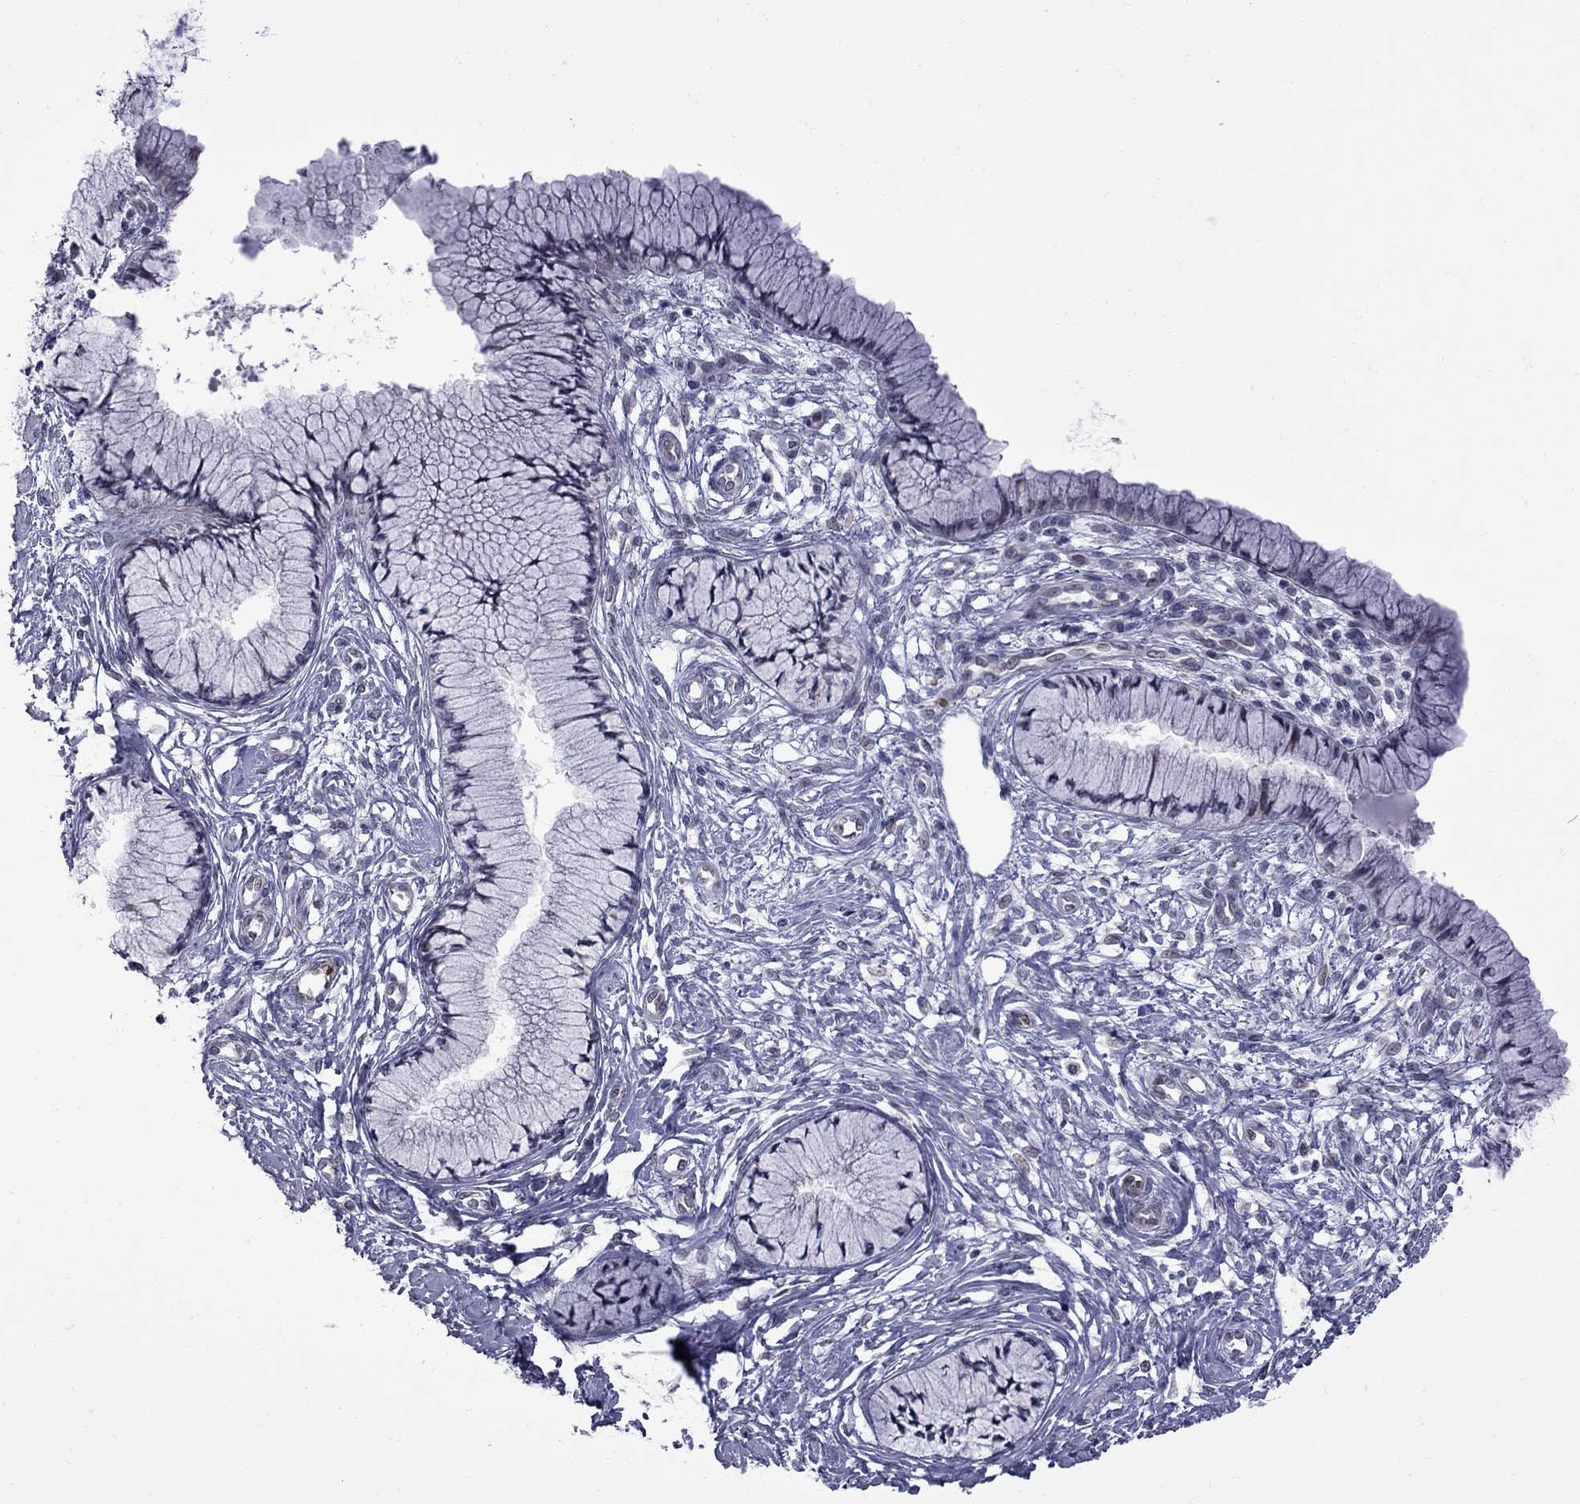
{"staining": {"intensity": "negative", "quantity": "none", "location": "none"}, "tissue": "cervix", "cell_type": "Glandular cells", "image_type": "normal", "snomed": [{"axis": "morphology", "description": "Normal tissue, NOS"}, {"axis": "topography", "description": "Cervix"}], "caption": "Image shows no protein expression in glandular cells of unremarkable cervix. (DAB (3,3'-diaminobenzidine) IHC, high magnification).", "gene": "CLTCL1", "patient": {"sex": "female", "age": 37}}